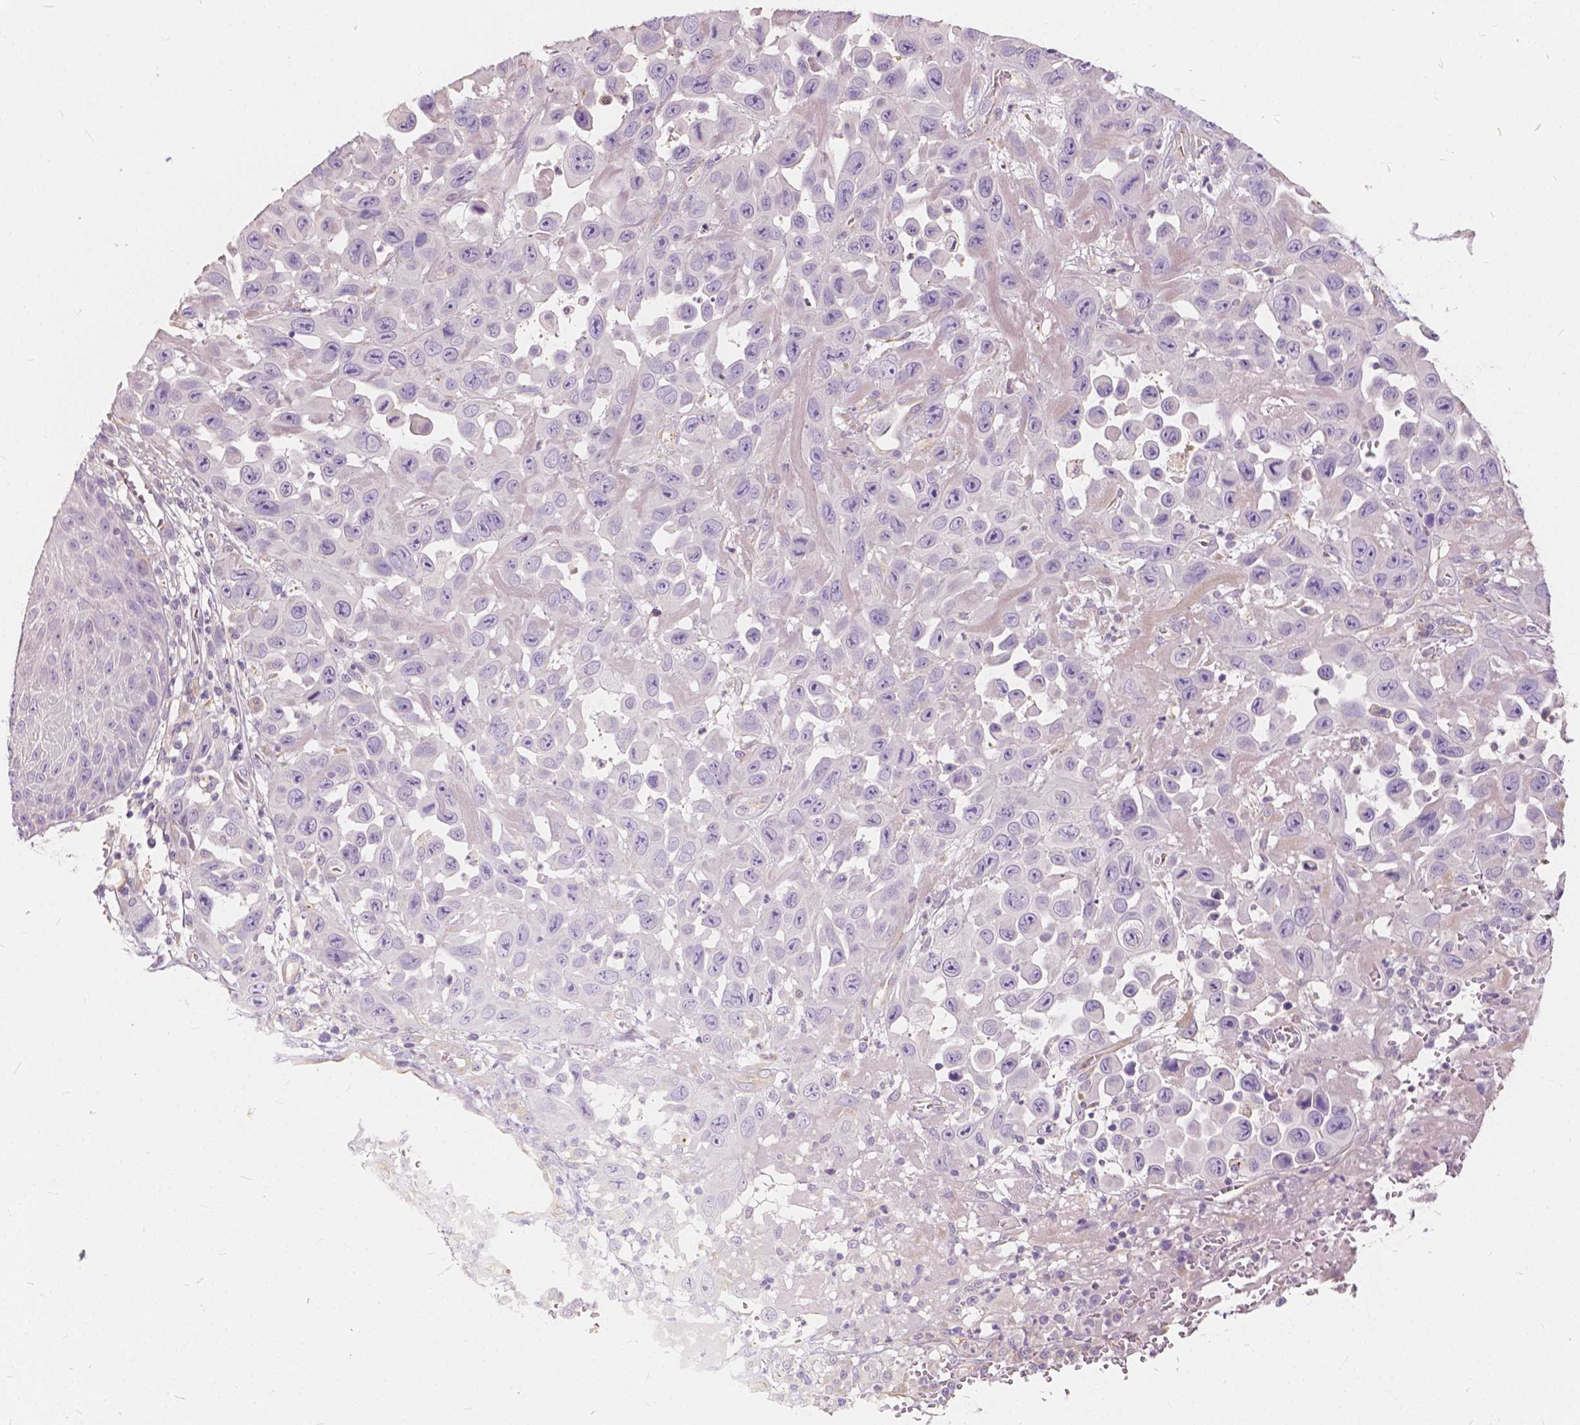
{"staining": {"intensity": "negative", "quantity": "none", "location": "none"}, "tissue": "skin cancer", "cell_type": "Tumor cells", "image_type": "cancer", "snomed": [{"axis": "morphology", "description": "Squamous cell carcinoma, NOS"}, {"axis": "topography", "description": "Skin"}], "caption": "IHC photomicrograph of neoplastic tissue: skin squamous cell carcinoma stained with DAB (3,3'-diaminobenzidine) reveals no significant protein staining in tumor cells.", "gene": "KIAA0513", "patient": {"sex": "male", "age": 81}}